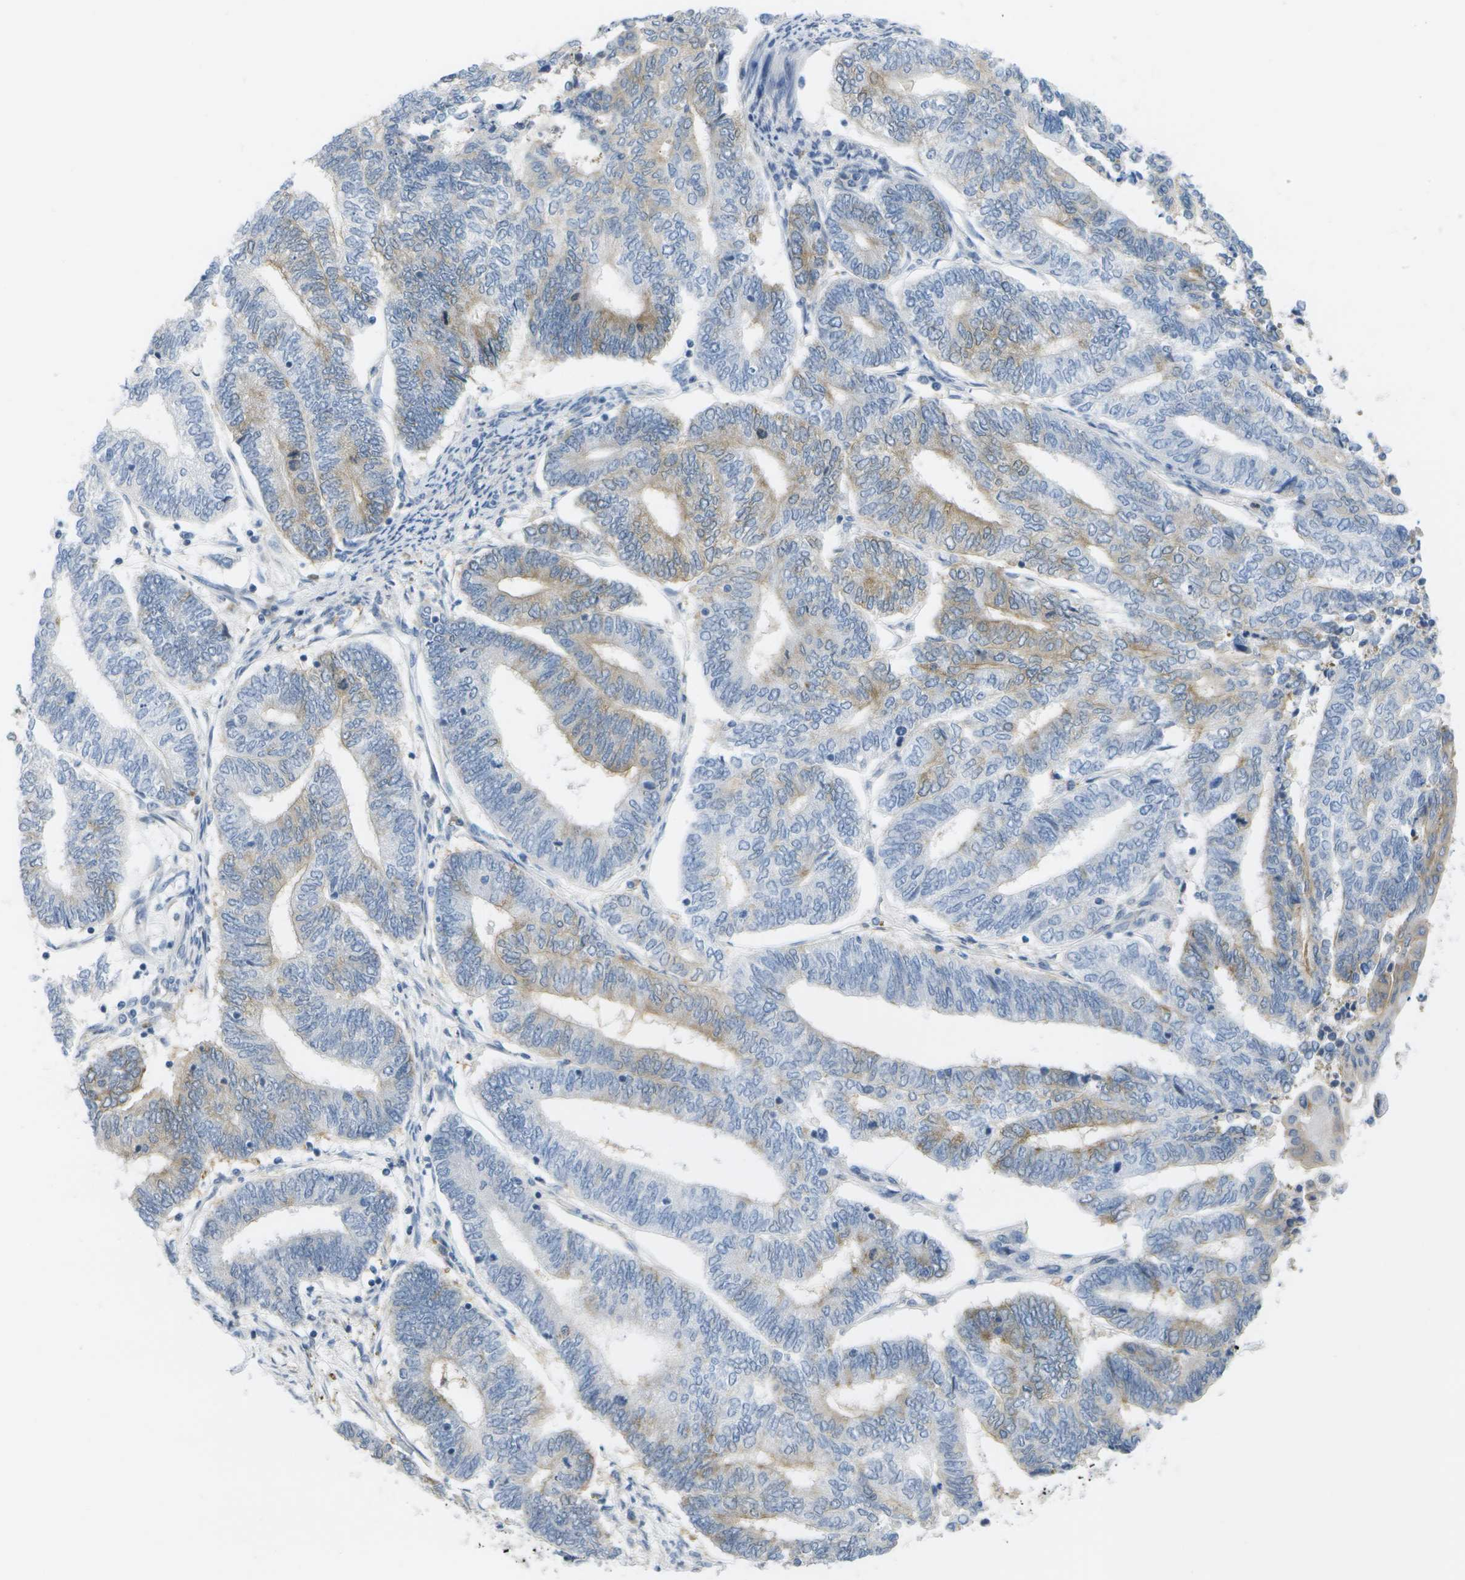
{"staining": {"intensity": "weak", "quantity": "<25%", "location": "cytoplasmic/membranous"}, "tissue": "endometrial cancer", "cell_type": "Tumor cells", "image_type": "cancer", "snomed": [{"axis": "morphology", "description": "Adenocarcinoma, NOS"}, {"axis": "topography", "description": "Uterus"}, {"axis": "topography", "description": "Endometrium"}], "caption": "A high-resolution image shows IHC staining of adenocarcinoma (endometrial), which demonstrates no significant staining in tumor cells. The staining is performed using DAB brown chromogen with nuclei counter-stained in using hematoxylin.", "gene": "MARCHF8", "patient": {"sex": "female", "age": 70}}